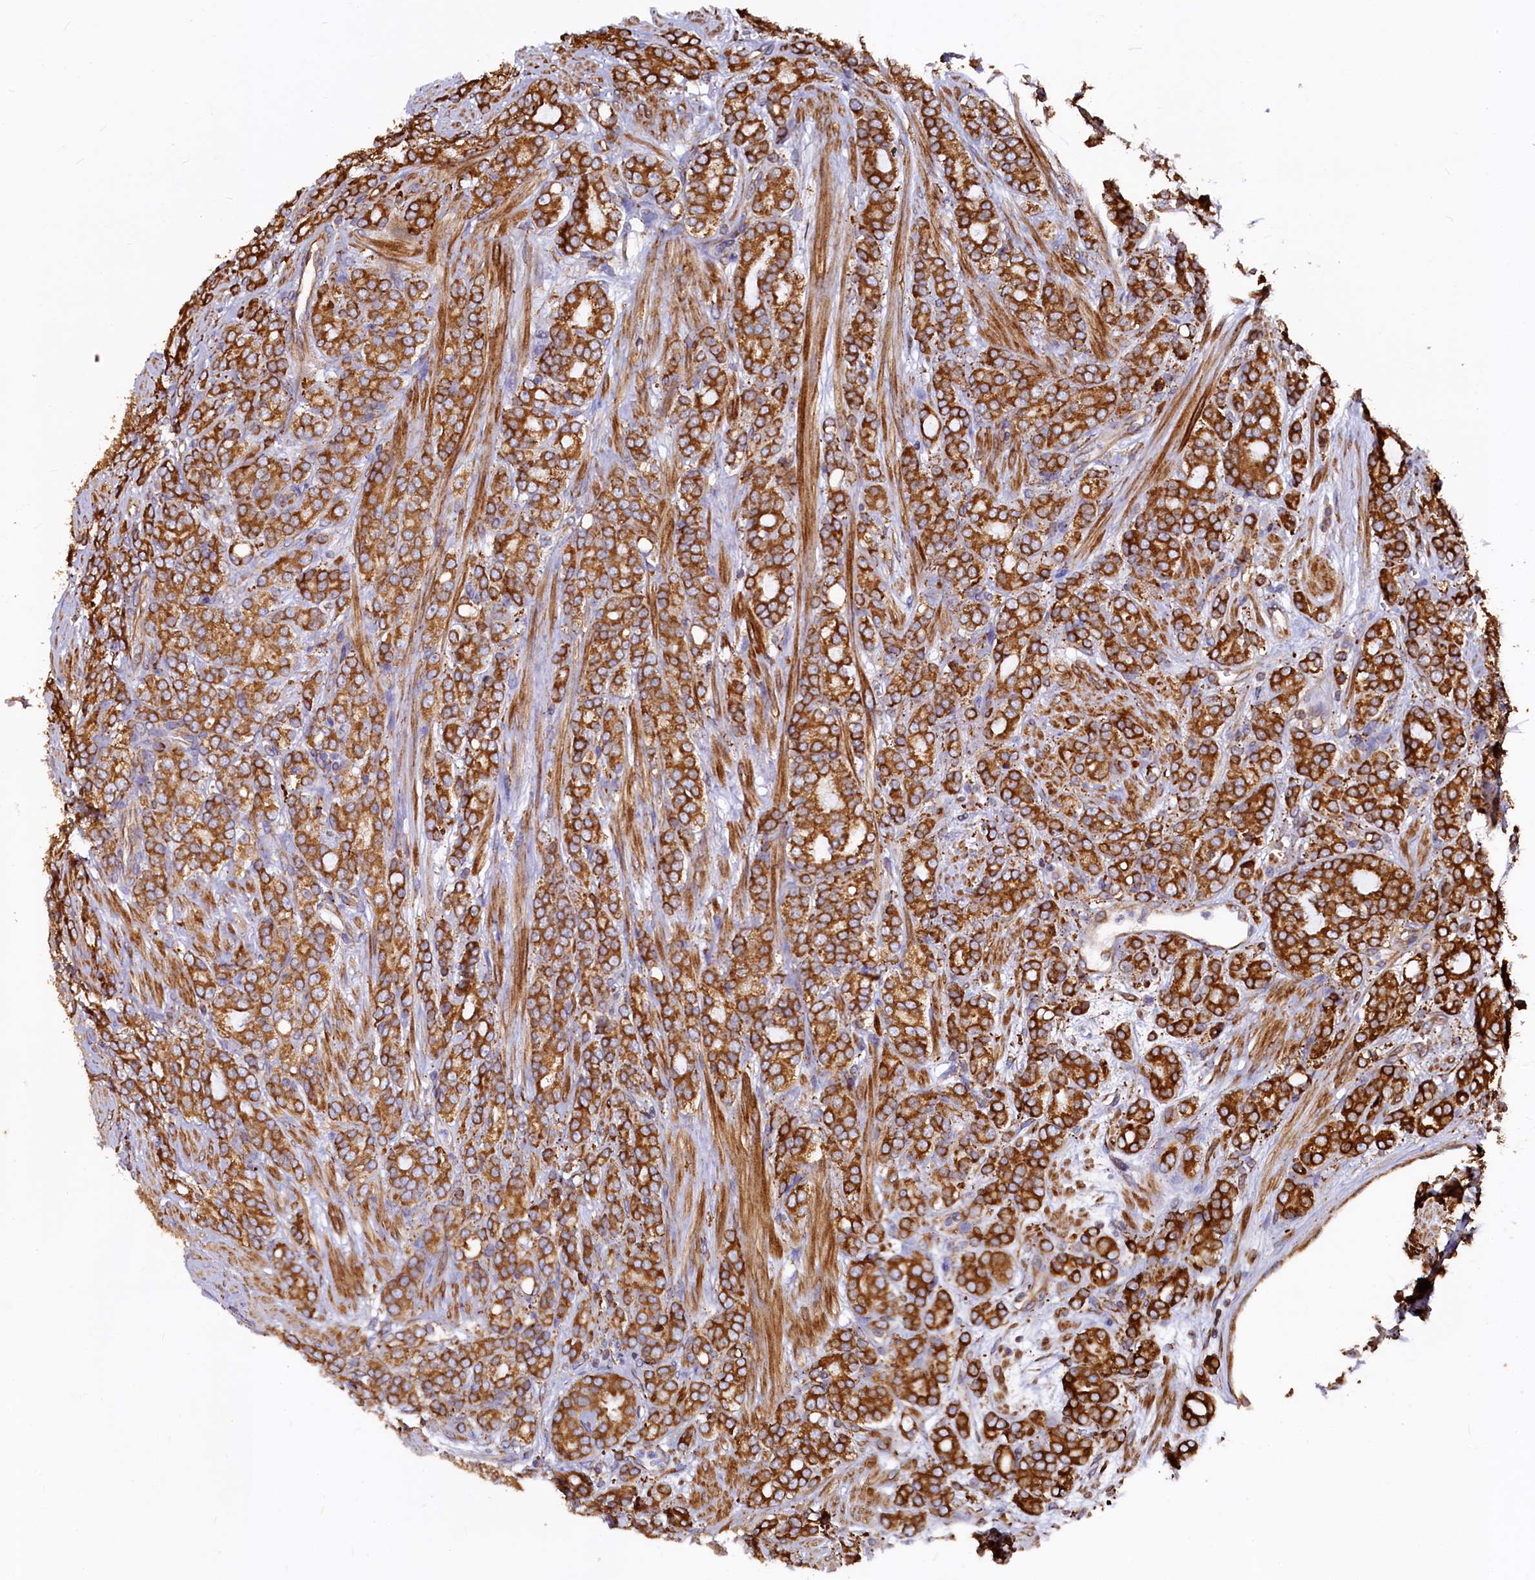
{"staining": {"intensity": "strong", "quantity": ">75%", "location": "cytoplasmic/membranous"}, "tissue": "prostate cancer", "cell_type": "Tumor cells", "image_type": "cancer", "snomed": [{"axis": "morphology", "description": "Adenocarcinoma, High grade"}, {"axis": "topography", "description": "Prostate"}], "caption": "Adenocarcinoma (high-grade) (prostate) stained with a brown dye demonstrates strong cytoplasmic/membranous positive staining in about >75% of tumor cells.", "gene": "NEURL1B", "patient": {"sex": "male", "age": 62}}